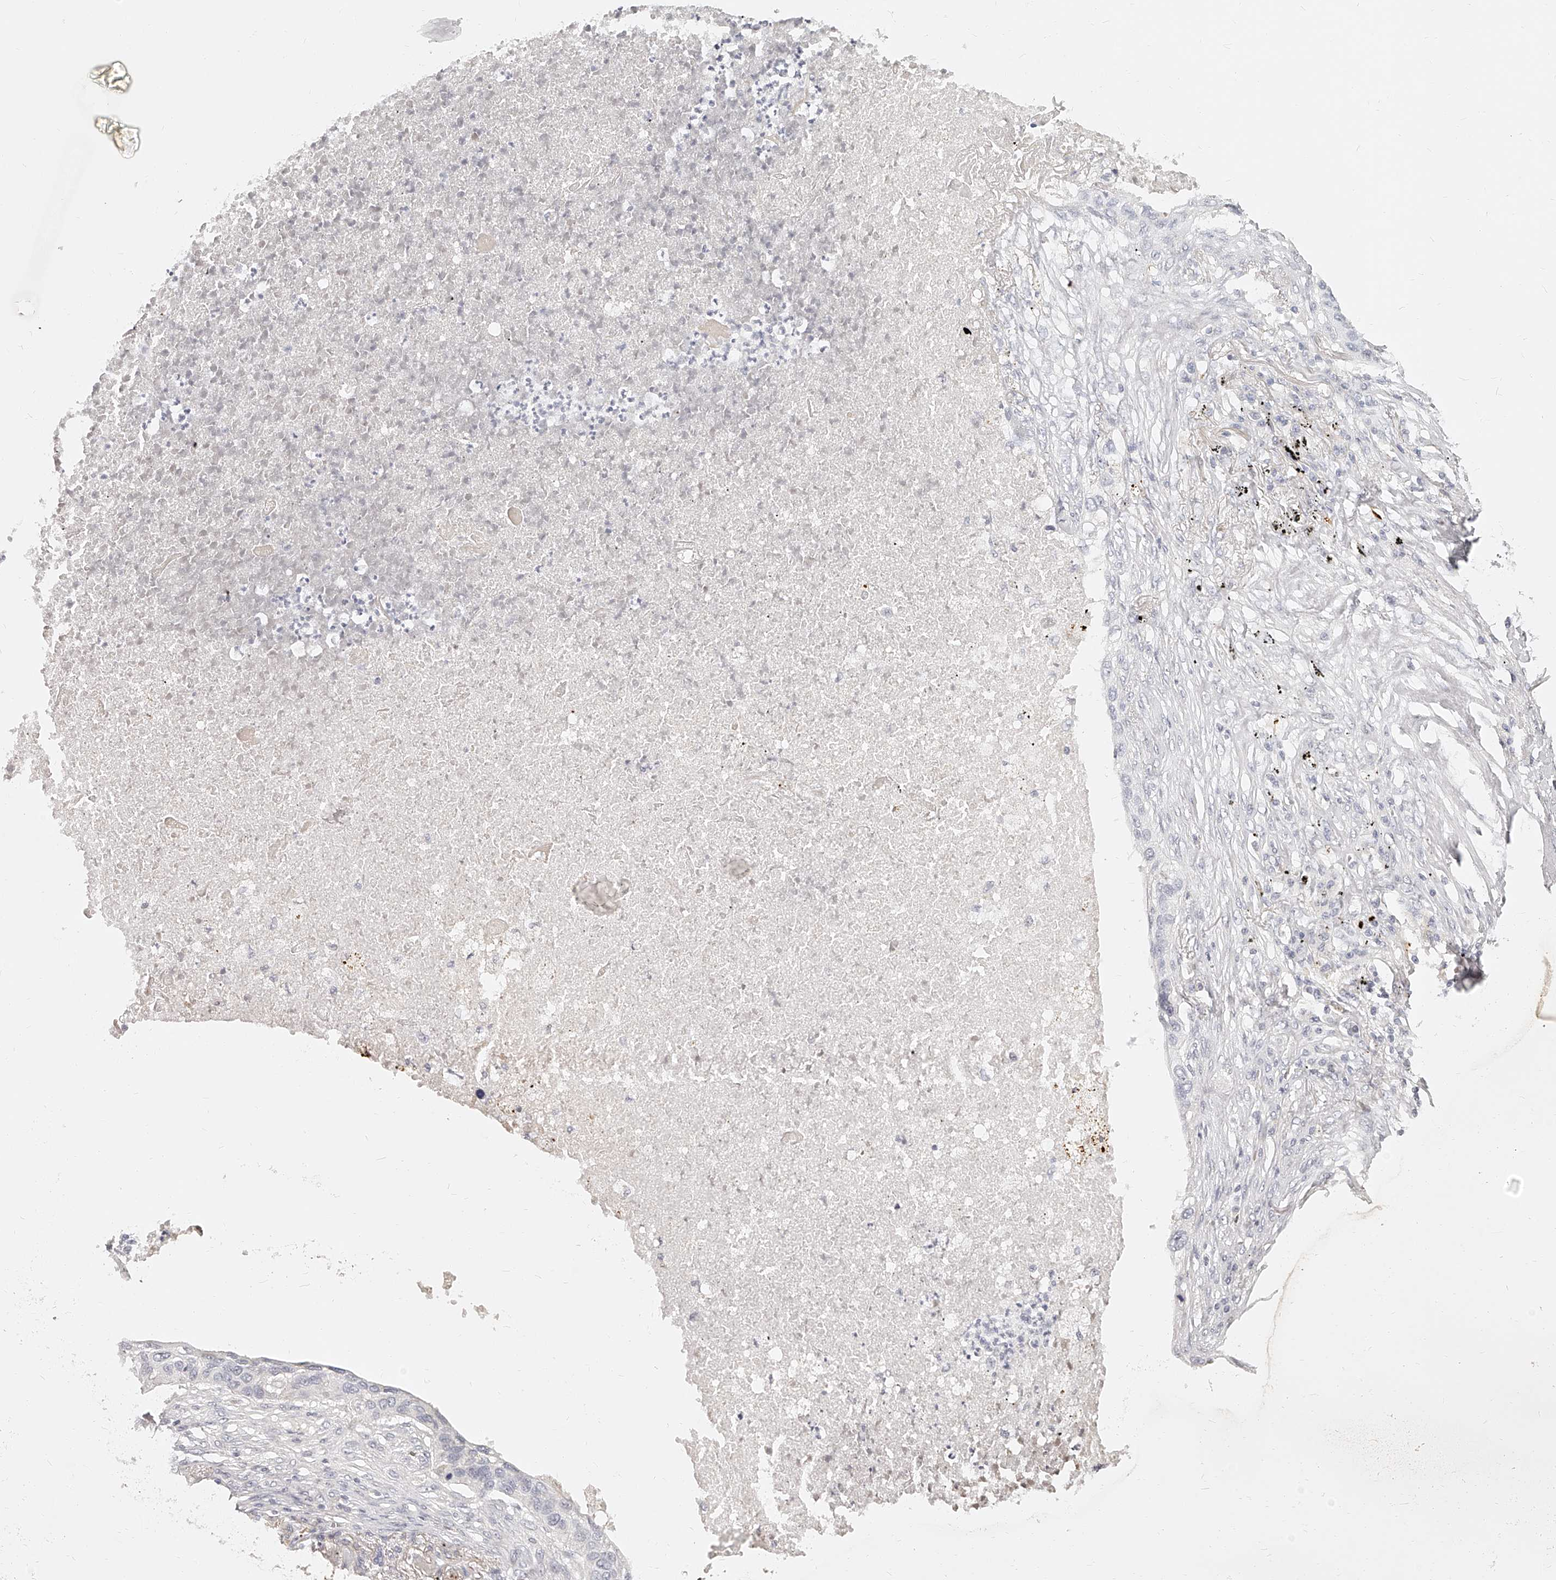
{"staining": {"intensity": "negative", "quantity": "none", "location": "none"}, "tissue": "lung cancer", "cell_type": "Tumor cells", "image_type": "cancer", "snomed": [{"axis": "morphology", "description": "Squamous cell carcinoma, NOS"}, {"axis": "topography", "description": "Lung"}], "caption": "Histopathology image shows no significant protein staining in tumor cells of lung cancer.", "gene": "ITGB3", "patient": {"sex": "female", "age": 63}}